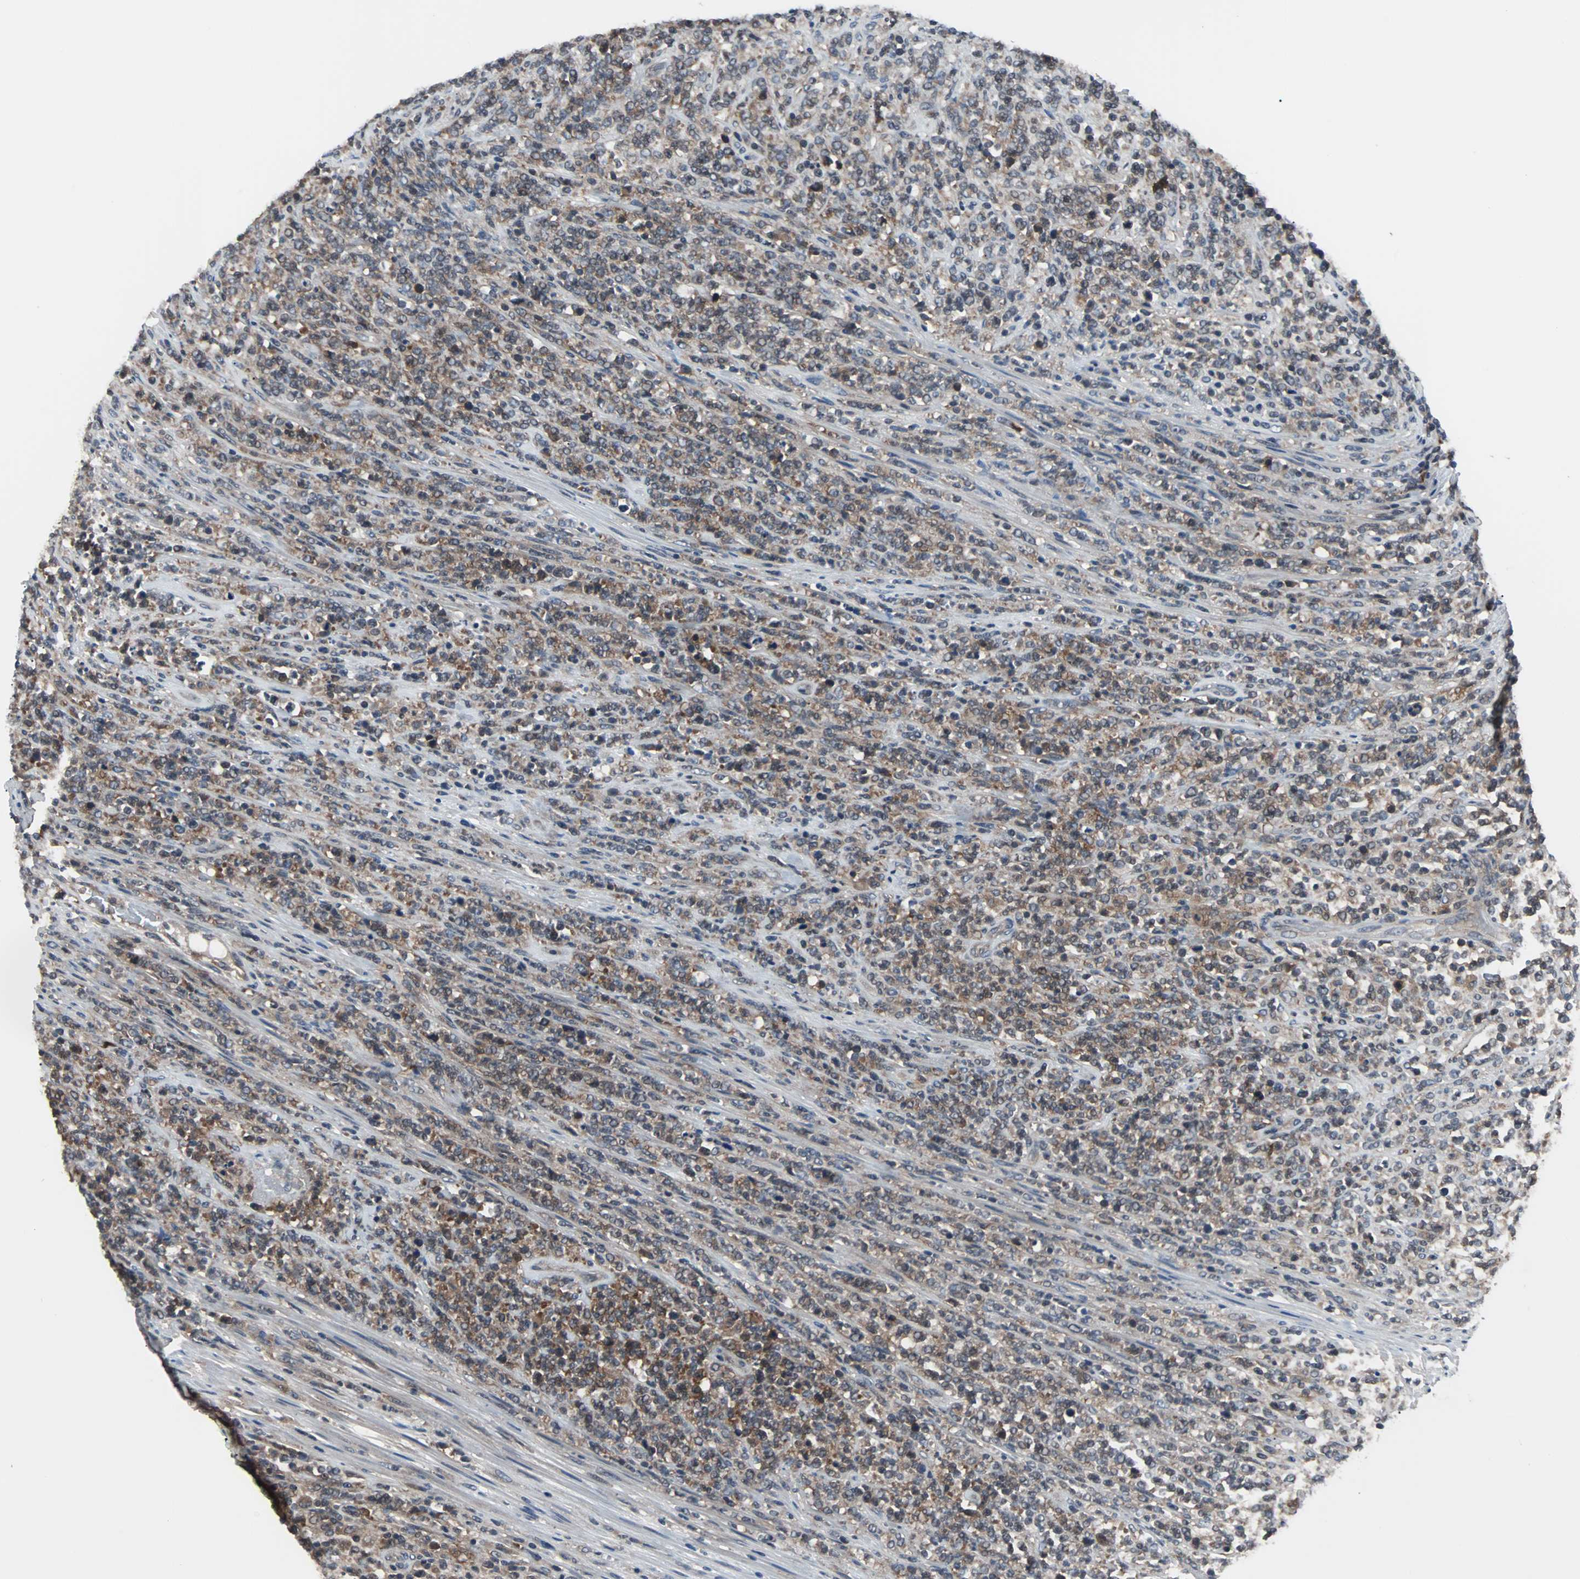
{"staining": {"intensity": "weak", "quantity": ">75%", "location": "cytoplasmic/membranous"}, "tissue": "lymphoma", "cell_type": "Tumor cells", "image_type": "cancer", "snomed": [{"axis": "morphology", "description": "Malignant lymphoma, non-Hodgkin's type, High grade"}, {"axis": "topography", "description": "Soft tissue"}], "caption": "IHC of human lymphoma demonstrates low levels of weak cytoplasmic/membranous positivity in approximately >75% of tumor cells. Immunohistochemistry stains the protein in brown and the nuclei are stained blue.", "gene": "PAK1", "patient": {"sex": "male", "age": 18}}